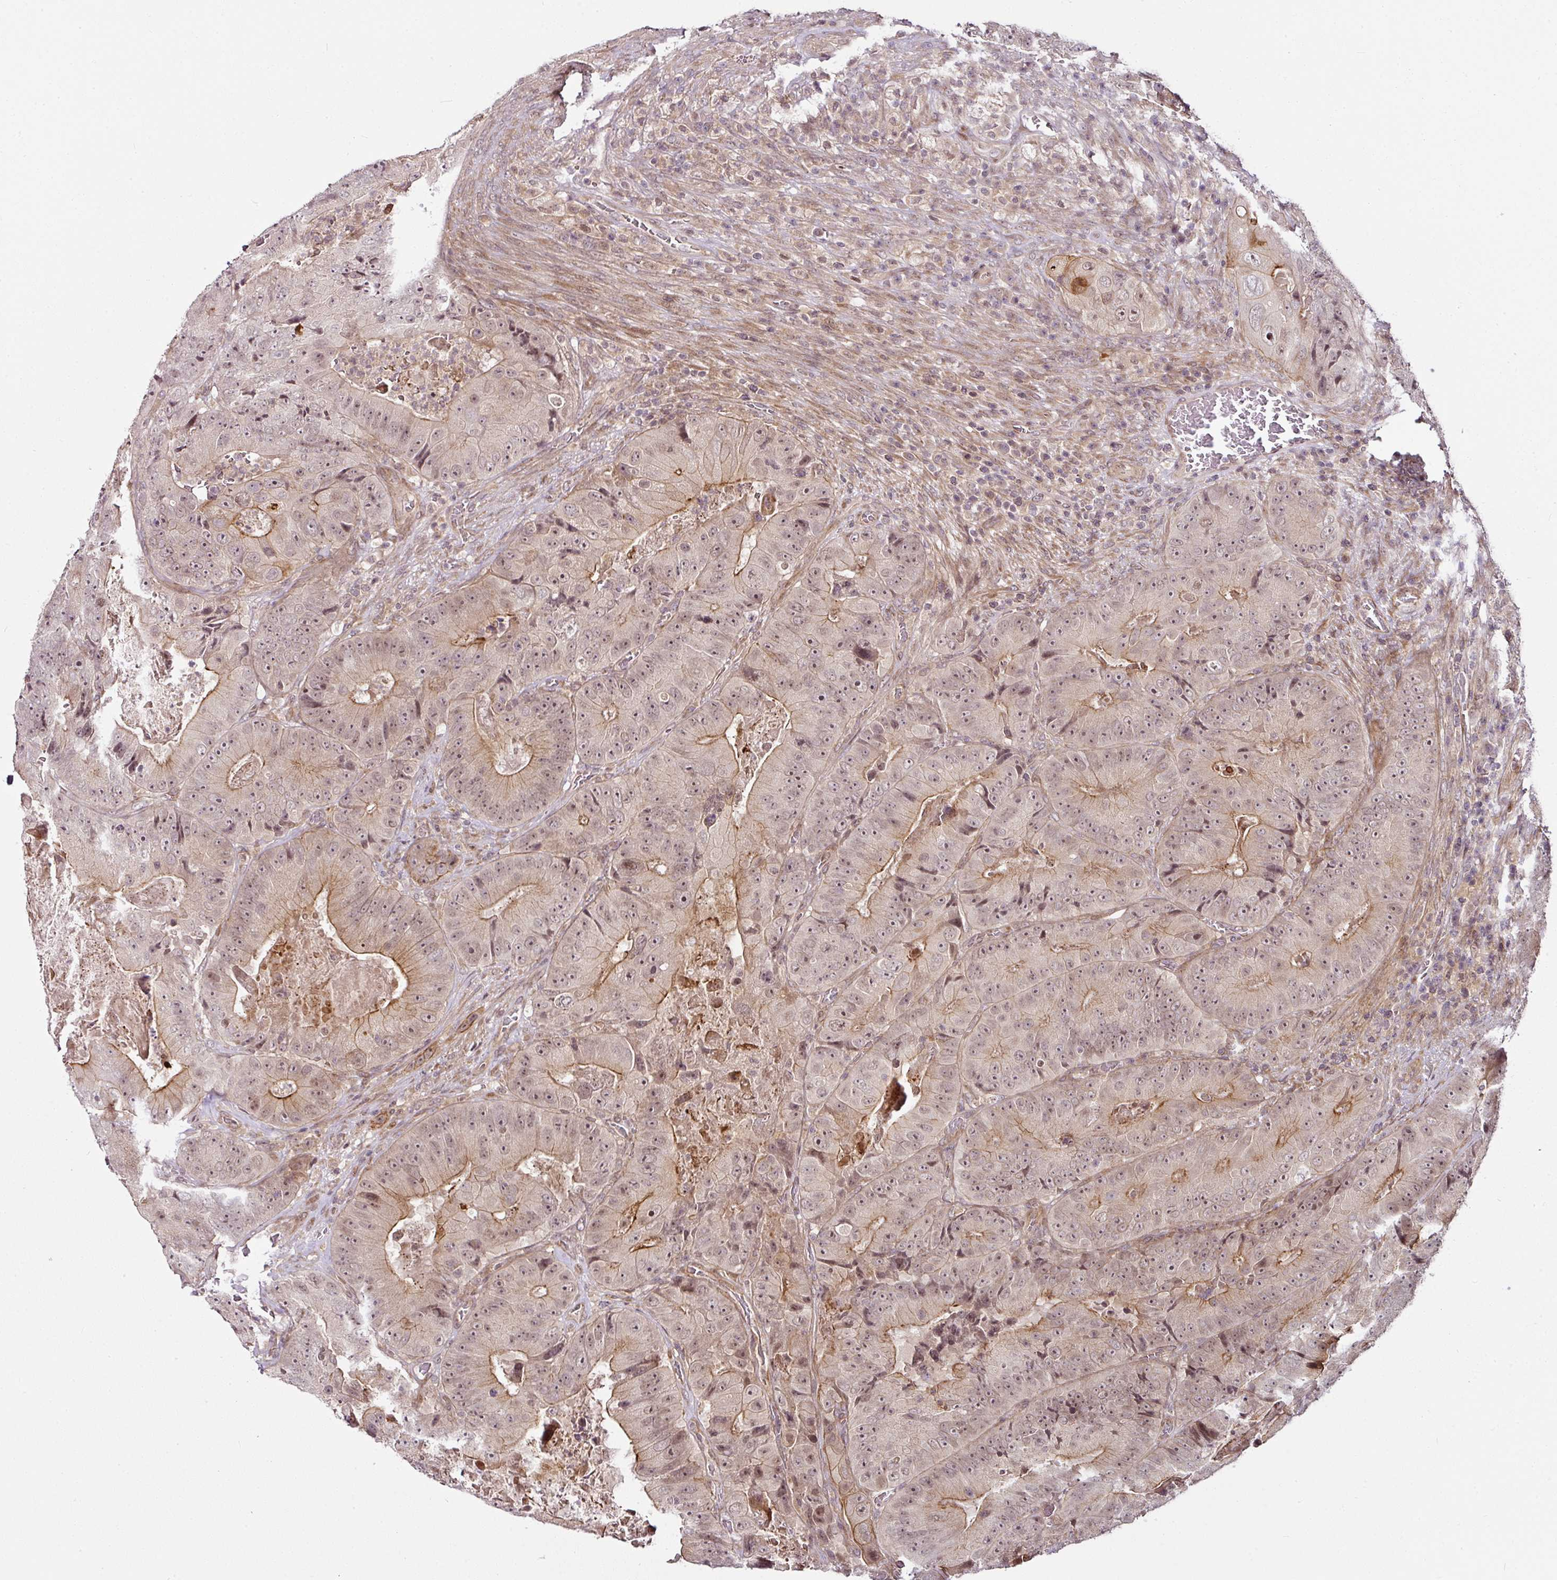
{"staining": {"intensity": "moderate", "quantity": ">75%", "location": "cytoplasmic/membranous,nuclear"}, "tissue": "colorectal cancer", "cell_type": "Tumor cells", "image_type": "cancer", "snomed": [{"axis": "morphology", "description": "Adenocarcinoma, NOS"}, {"axis": "topography", "description": "Colon"}], "caption": "Human adenocarcinoma (colorectal) stained with a protein marker reveals moderate staining in tumor cells.", "gene": "DCAF13", "patient": {"sex": "female", "age": 86}}